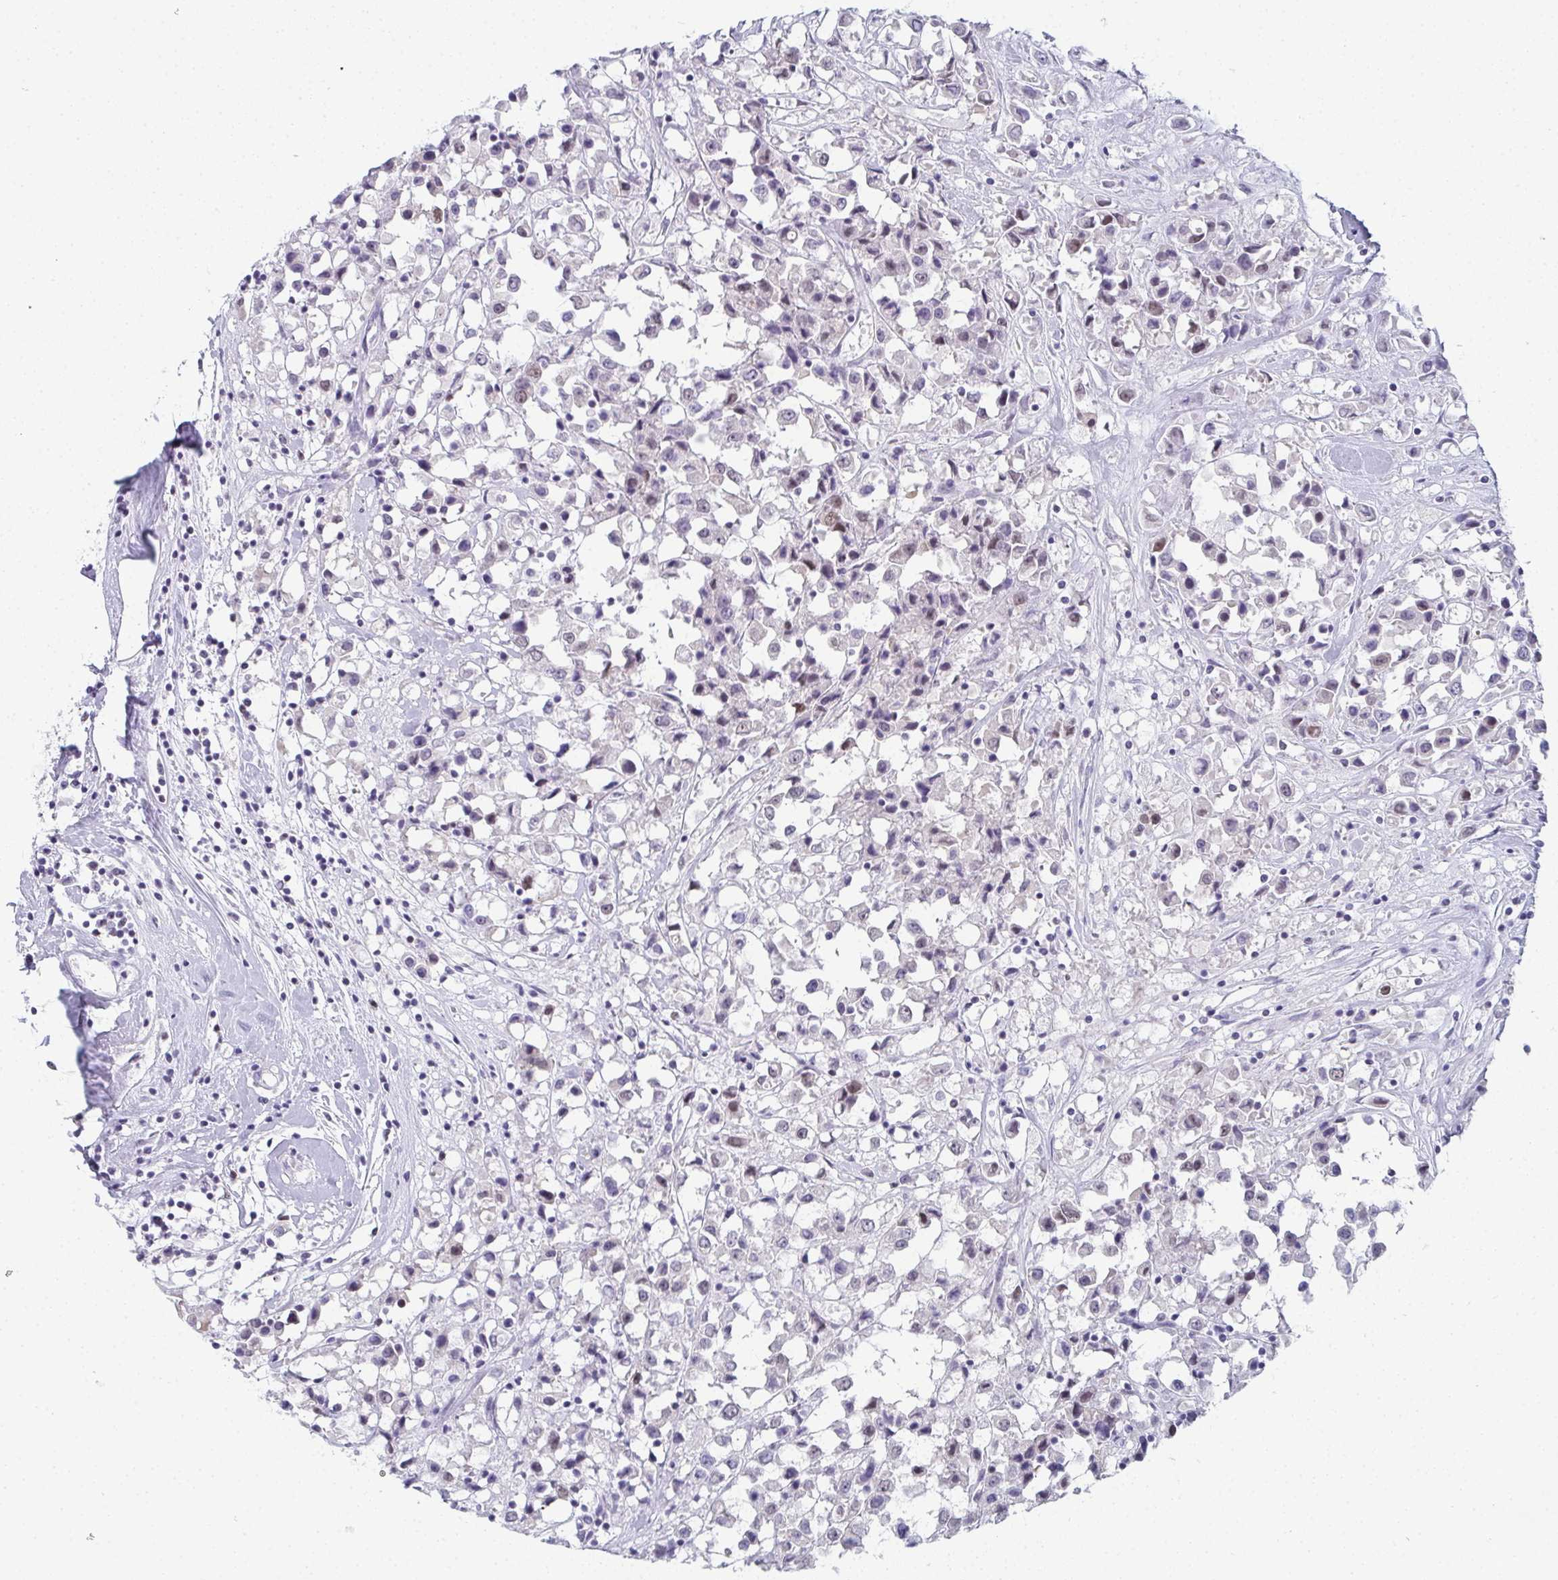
{"staining": {"intensity": "negative", "quantity": "none", "location": "none"}, "tissue": "breast cancer", "cell_type": "Tumor cells", "image_type": "cancer", "snomed": [{"axis": "morphology", "description": "Duct carcinoma"}, {"axis": "topography", "description": "Breast"}], "caption": "IHC micrograph of neoplastic tissue: breast cancer (infiltrating ductal carcinoma) stained with DAB (3,3'-diaminobenzidine) shows no significant protein staining in tumor cells.", "gene": "PYCR3", "patient": {"sex": "female", "age": 61}}